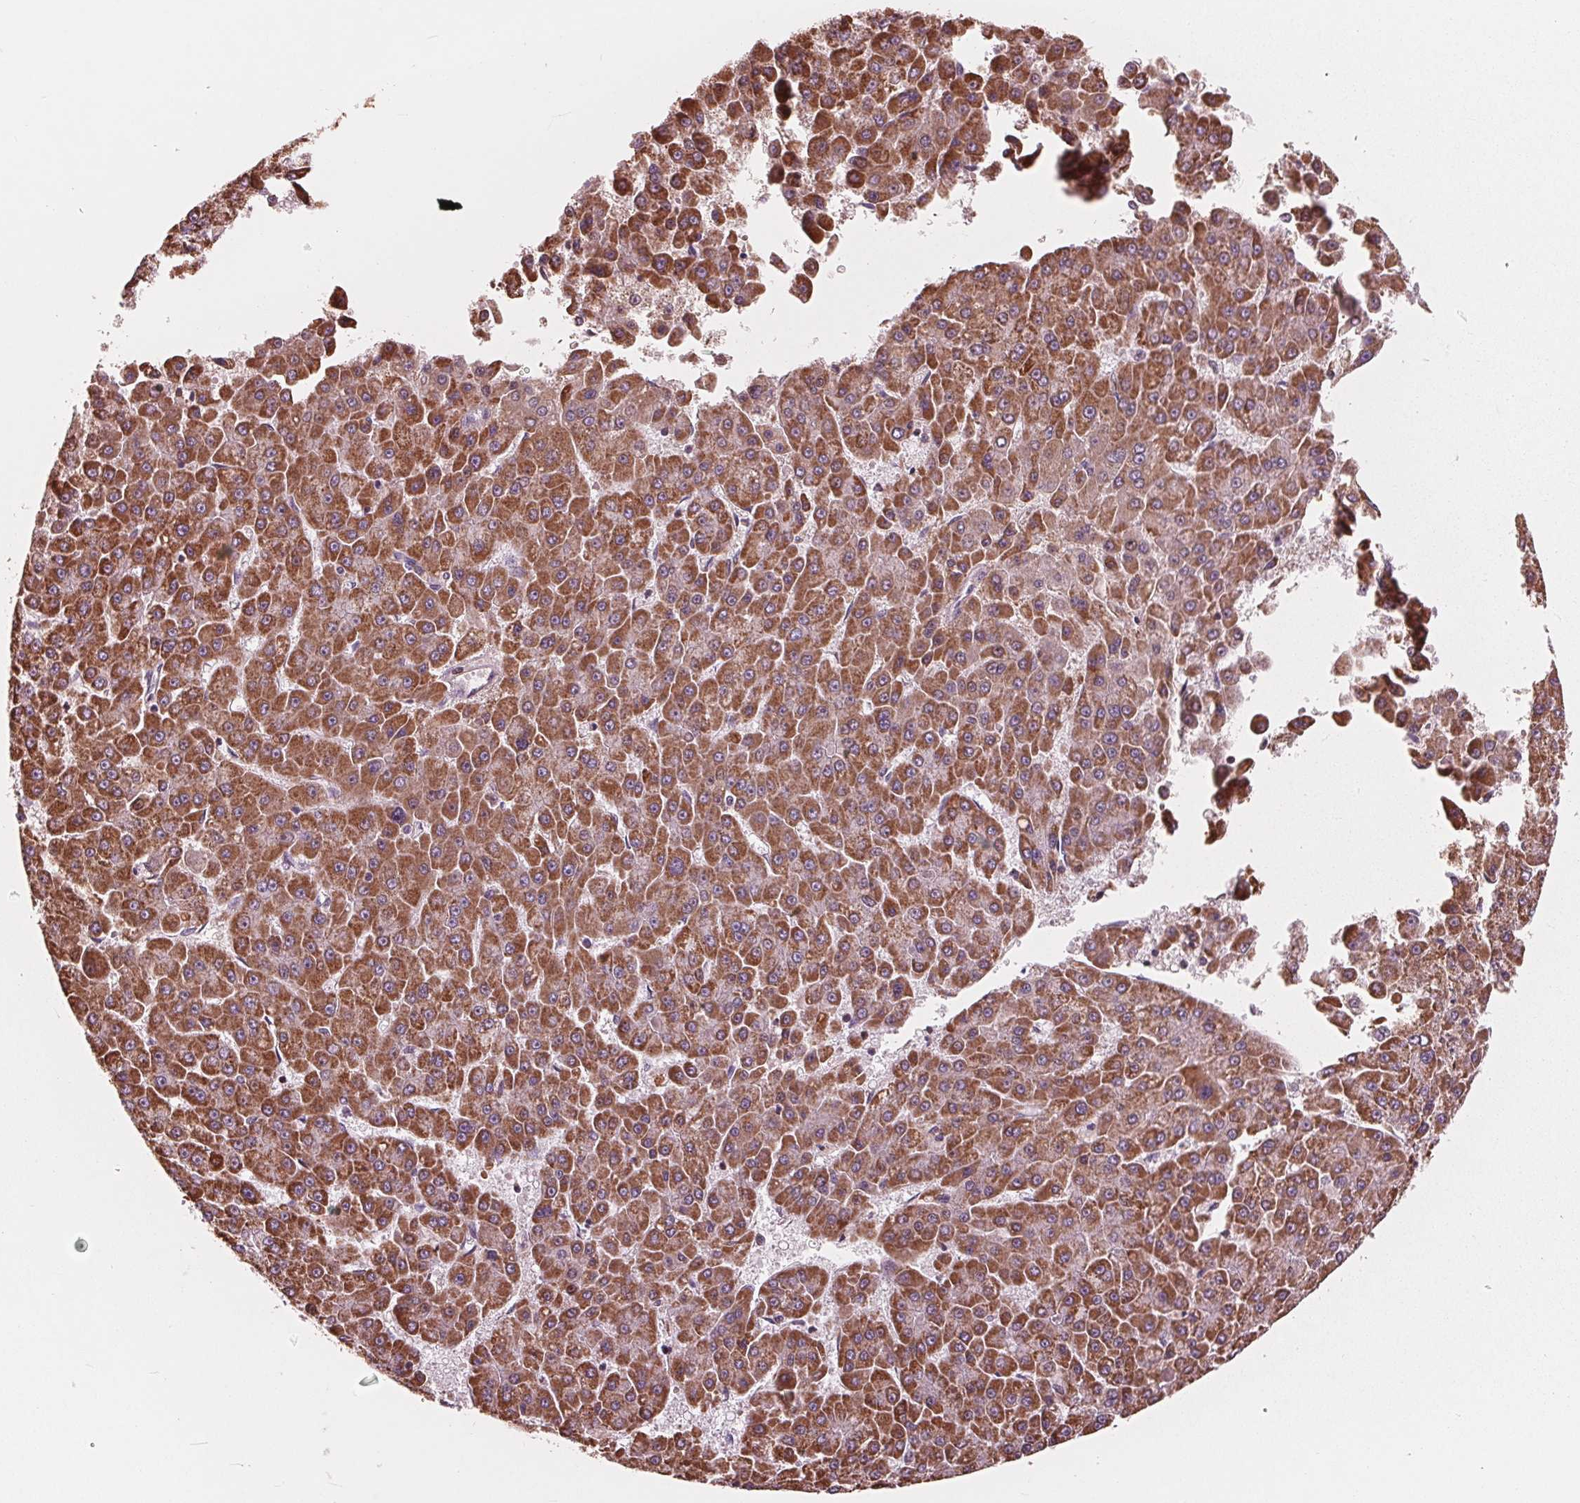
{"staining": {"intensity": "strong", "quantity": ">75%", "location": "cytoplasmic/membranous"}, "tissue": "liver cancer", "cell_type": "Tumor cells", "image_type": "cancer", "snomed": [{"axis": "morphology", "description": "Carcinoma, Hepatocellular, NOS"}, {"axis": "topography", "description": "Liver"}], "caption": "Immunohistochemistry image of neoplastic tissue: hepatocellular carcinoma (liver) stained using immunohistochemistry (IHC) displays high levels of strong protein expression localized specifically in the cytoplasmic/membranous of tumor cells, appearing as a cytoplasmic/membranous brown color.", "gene": "DCAF4L2", "patient": {"sex": "male", "age": 78}}